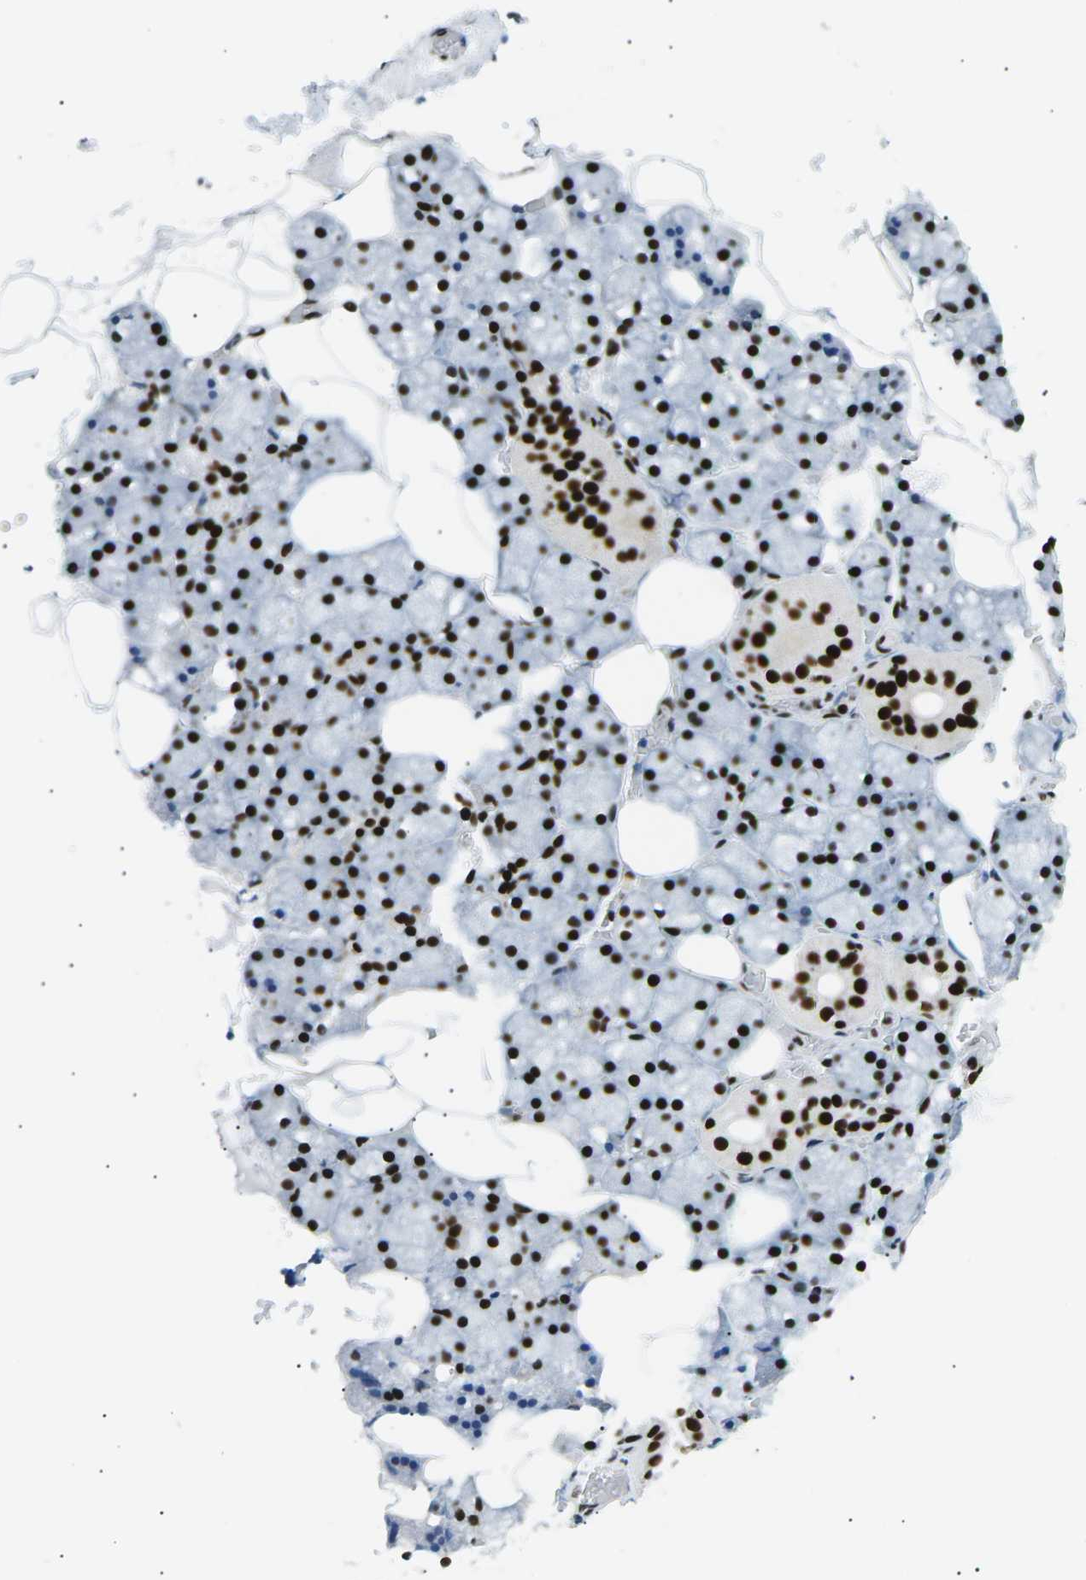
{"staining": {"intensity": "strong", "quantity": ">75%", "location": "nuclear"}, "tissue": "salivary gland", "cell_type": "Glandular cells", "image_type": "normal", "snomed": [{"axis": "morphology", "description": "Normal tissue, NOS"}, {"axis": "topography", "description": "Salivary gland"}], "caption": "IHC micrograph of normal salivary gland: salivary gland stained using IHC reveals high levels of strong protein expression localized specifically in the nuclear of glandular cells, appearing as a nuclear brown color.", "gene": "RPA2", "patient": {"sex": "male", "age": 62}}